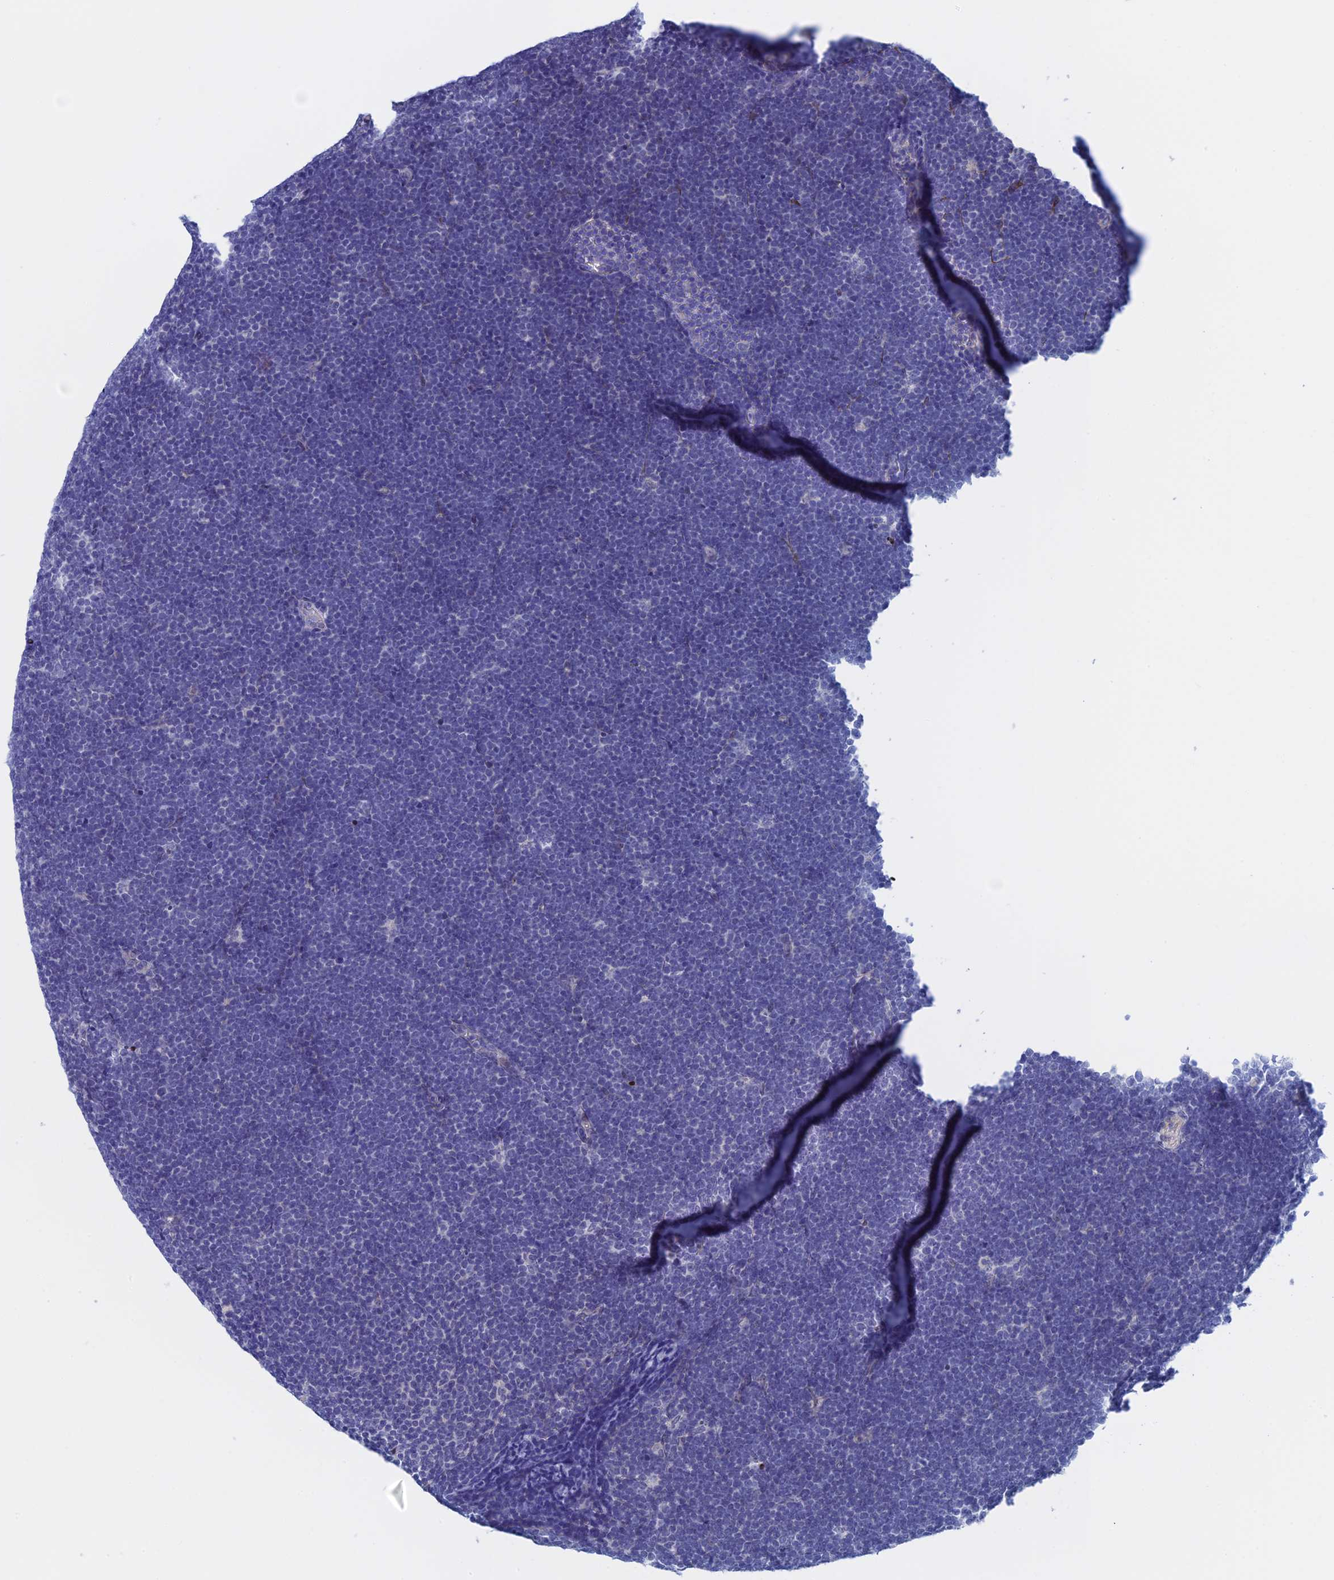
{"staining": {"intensity": "negative", "quantity": "none", "location": "none"}, "tissue": "lymphoma", "cell_type": "Tumor cells", "image_type": "cancer", "snomed": [{"axis": "morphology", "description": "Malignant lymphoma, non-Hodgkin's type, High grade"}, {"axis": "topography", "description": "Lymph node"}], "caption": "IHC micrograph of neoplastic tissue: human malignant lymphoma, non-Hodgkin's type (high-grade) stained with DAB (3,3'-diaminobenzidine) demonstrates no significant protein positivity in tumor cells. Brightfield microscopy of immunohistochemistry stained with DAB (brown) and hematoxylin (blue), captured at high magnification.", "gene": "WDR83", "patient": {"sex": "male", "age": 13}}